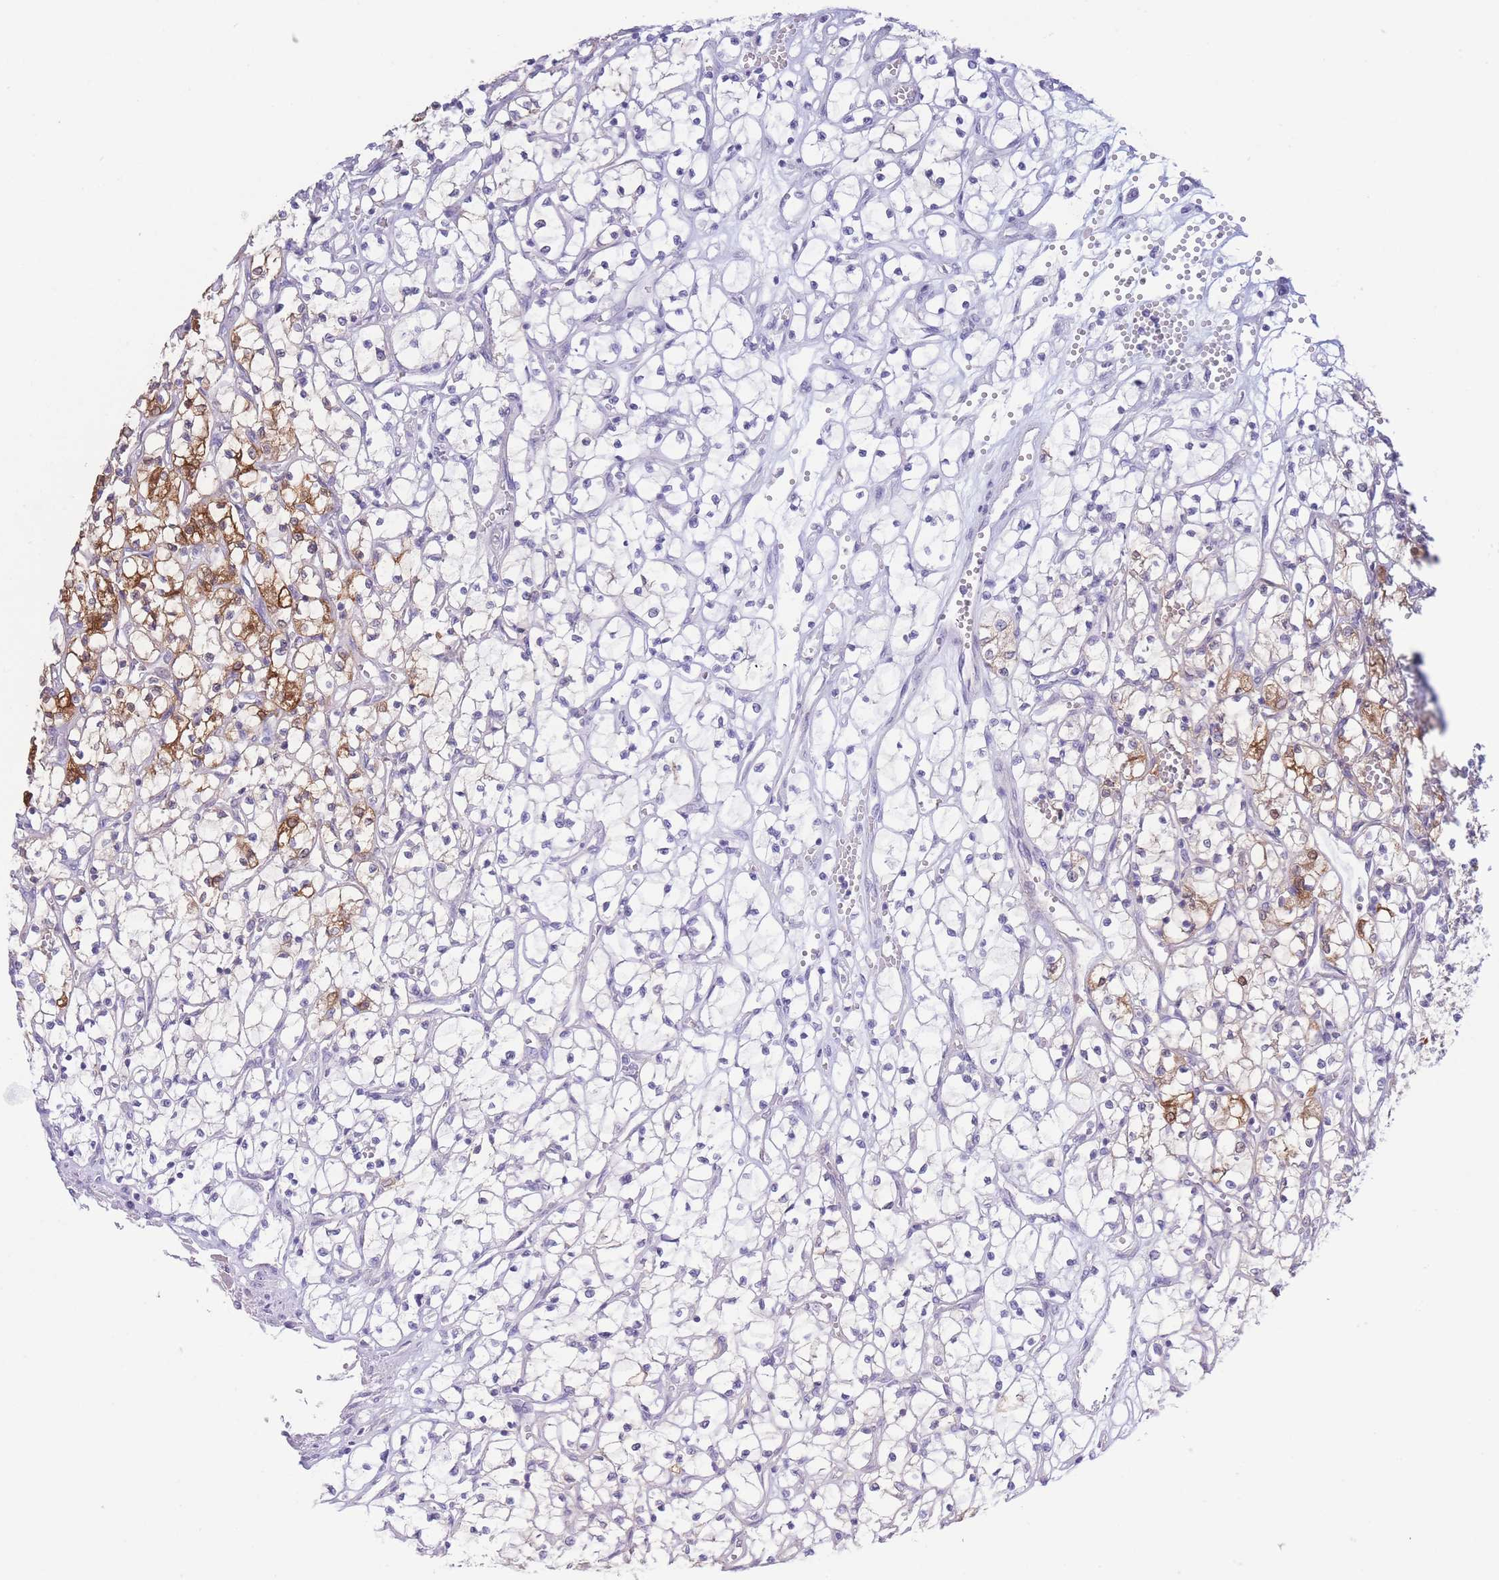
{"staining": {"intensity": "moderate", "quantity": "<25%", "location": "cytoplasmic/membranous"}, "tissue": "renal cancer", "cell_type": "Tumor cells", "image_type": "cancer", "snomed": [{"axis": "morphology", "description": "Adenocarcinoma, NOS"}, {"axis": "topography", "description": "Kidney"}], "caption": "Renal cancer stained with DAB (3,3'-diaminobenzidine) IHC reveals low levels of moderate cytoplasmic/membranous positivity in approximately <25% of tumor cells.", "gene": "PKLR", "patient": {"sex": "female", "age": 69}}